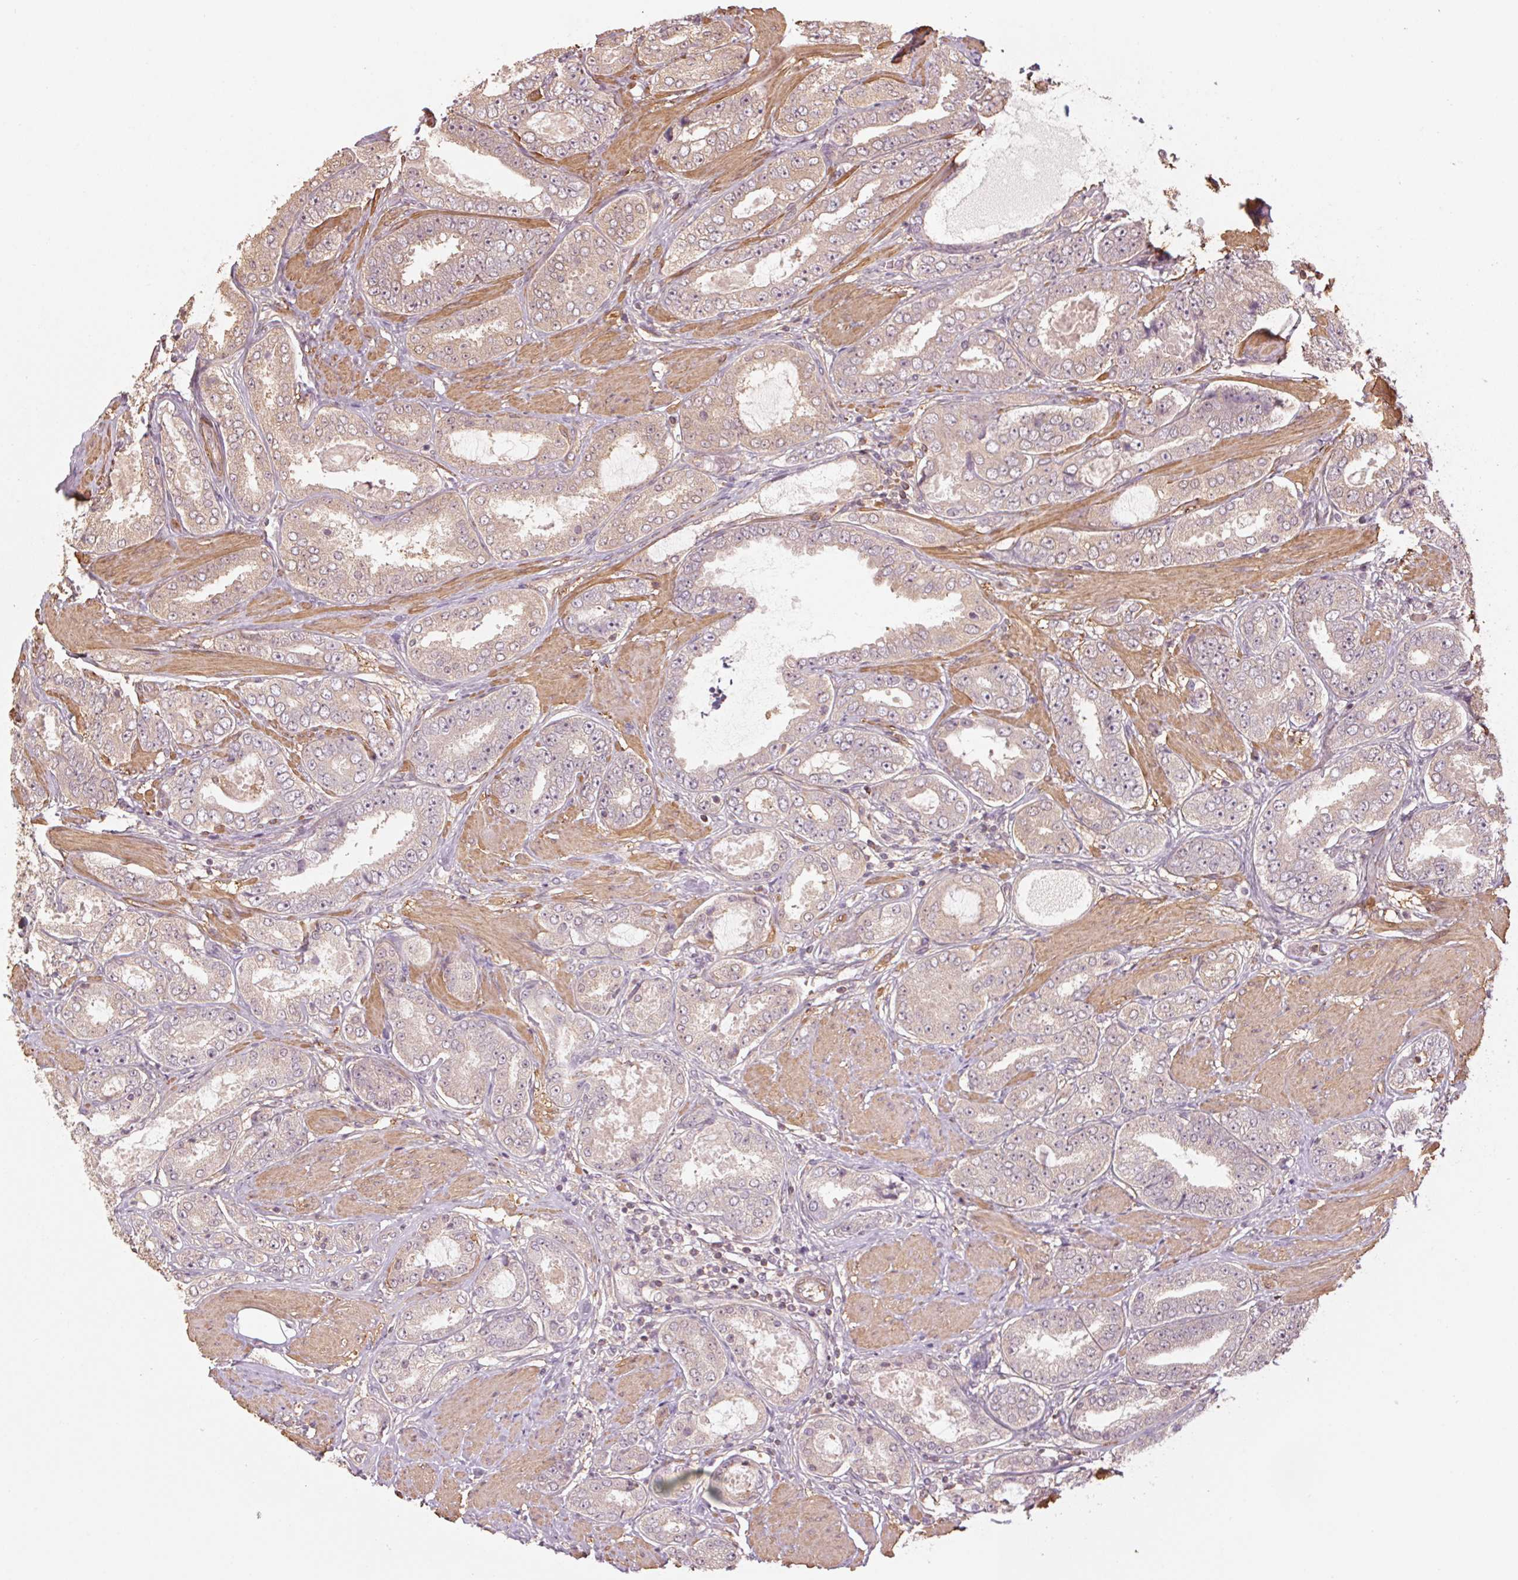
{"staining": {"intensity": "weak", "quantity": "<25%", "location": "cytoplasmic/membranous"}, "tissue": "prostate cancer", "cell_type": "Tumor cells", "image_type": "cancer", "snomed": [{"axis": "morphology", "description": "Adenocarcinoma, High grade"}, {"axis": "topography", "description": "Prostate"}], "caption": "An image of high-grade adenocarcinoma (prostate) stained for a protein demonstrates no brown staining in tumor cells.", "gene": "QDPR", "patient": {"sex": "male", "age": 63}}